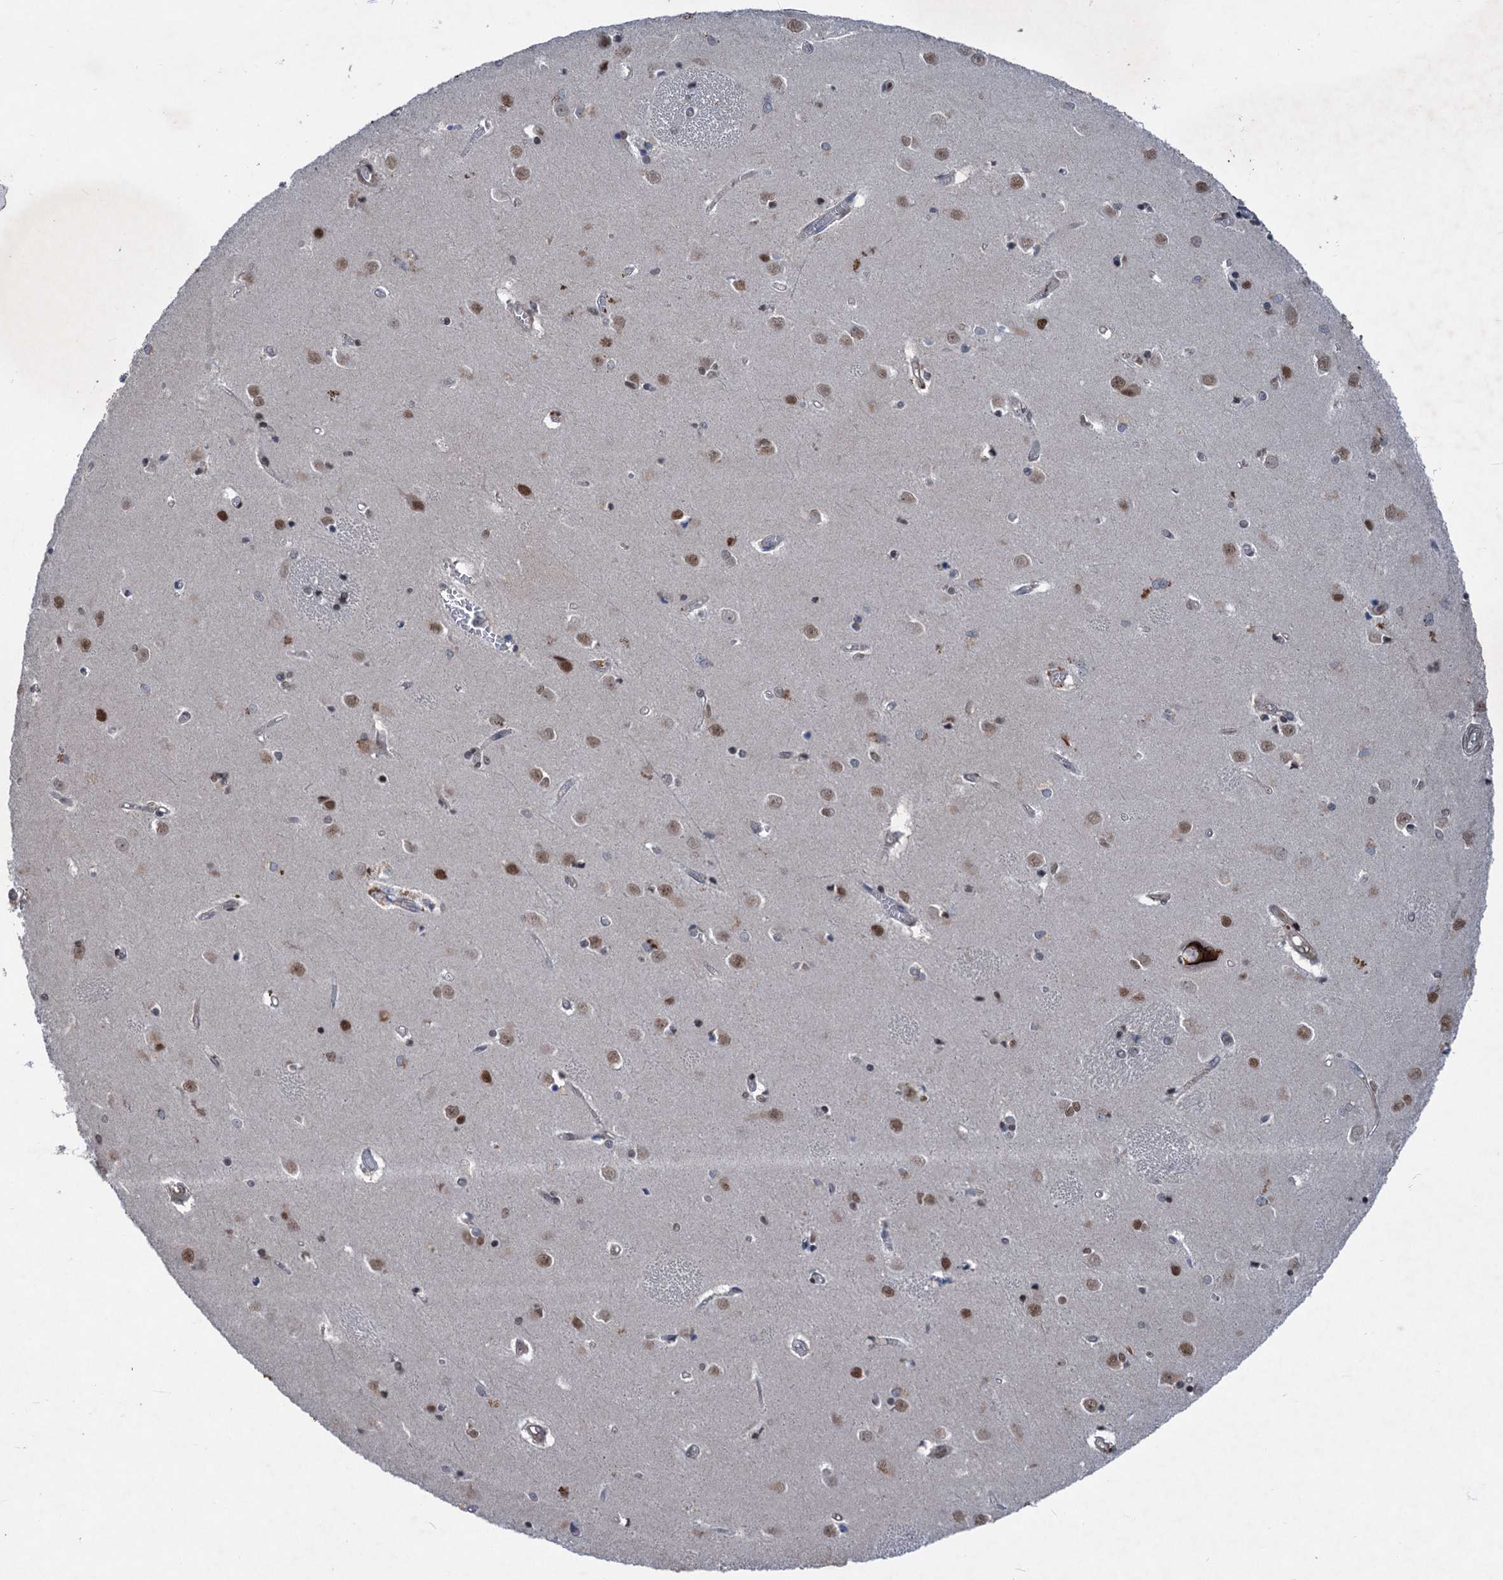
{"staining": {"intensity": "negative", "quantity": "none", "location": "none"}, "tissue": "caudate", "cell_type": "Glial cells", "image_type": "normal", "snomed": [{"axis": "morphology", "description": "Normal tissue, NOS"}, {"axis": "topography", "description": "Lateral ventricle wall"}], "caption": "Protein analysis of unremarkable caudate displays no significant expression in glial cells. (IHC, brightfield microscopy, high magnification).", "gene": "TTC31", "patient": {"sex": "male", "age": 37}}